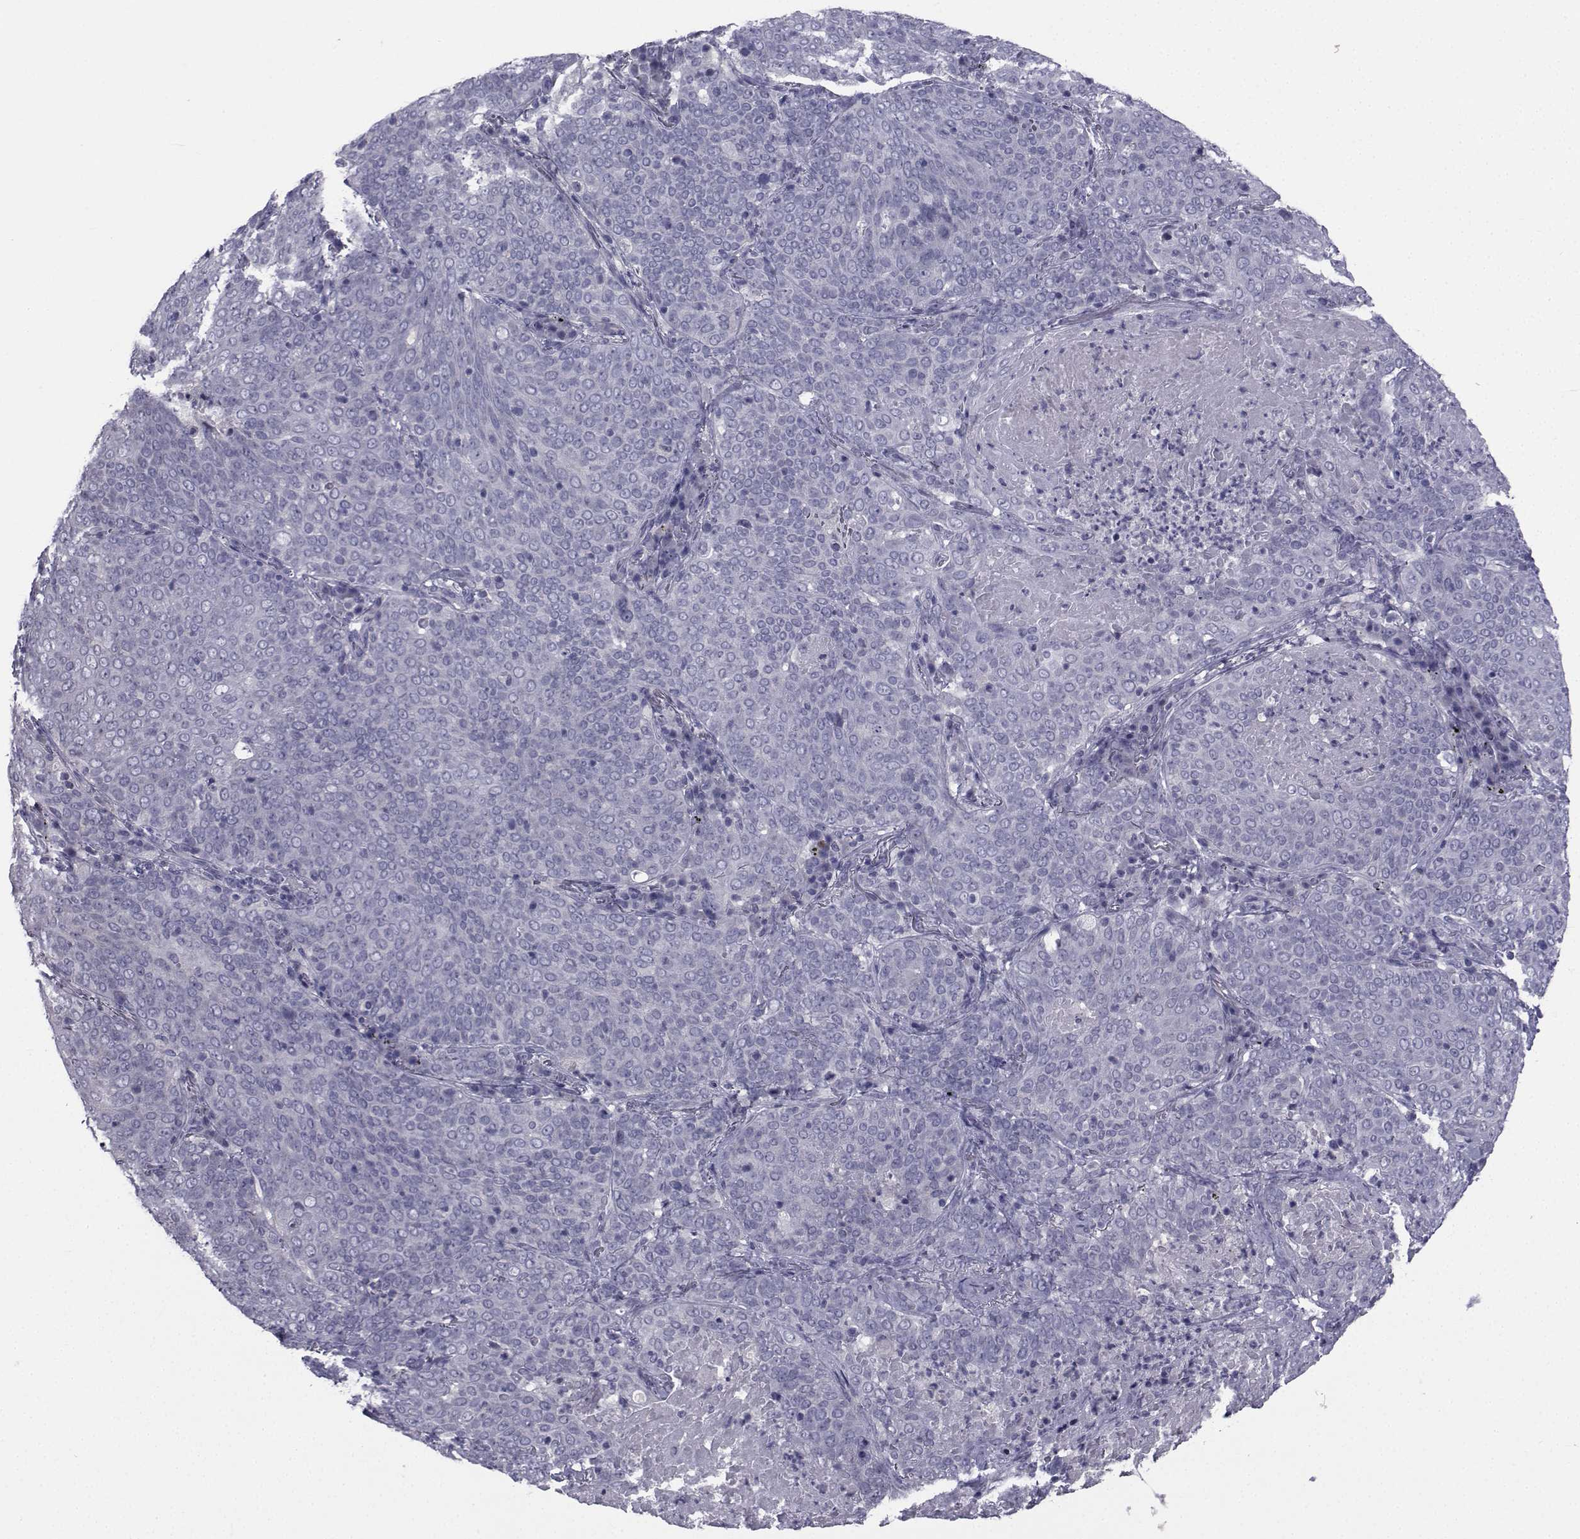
{"staining": {"intensity": "negative", "quantity": "none", "location": "none"}, "tissue": "lung cancer", "cell_type": "Tumor cells", "image_type": "cancer", "snomed": [{"axis": "morphology", "description": "Squamous cell carcinoma, NOS"}, {"axis": "topography", "description": "Lung"}], "caption": "Histopathology image shows no significant protein expression in tumor cells of lung cancer (squamous cell carcinoma).", "gene": "CHRNA1", "patient": {"sex": "male", "age": 82}}